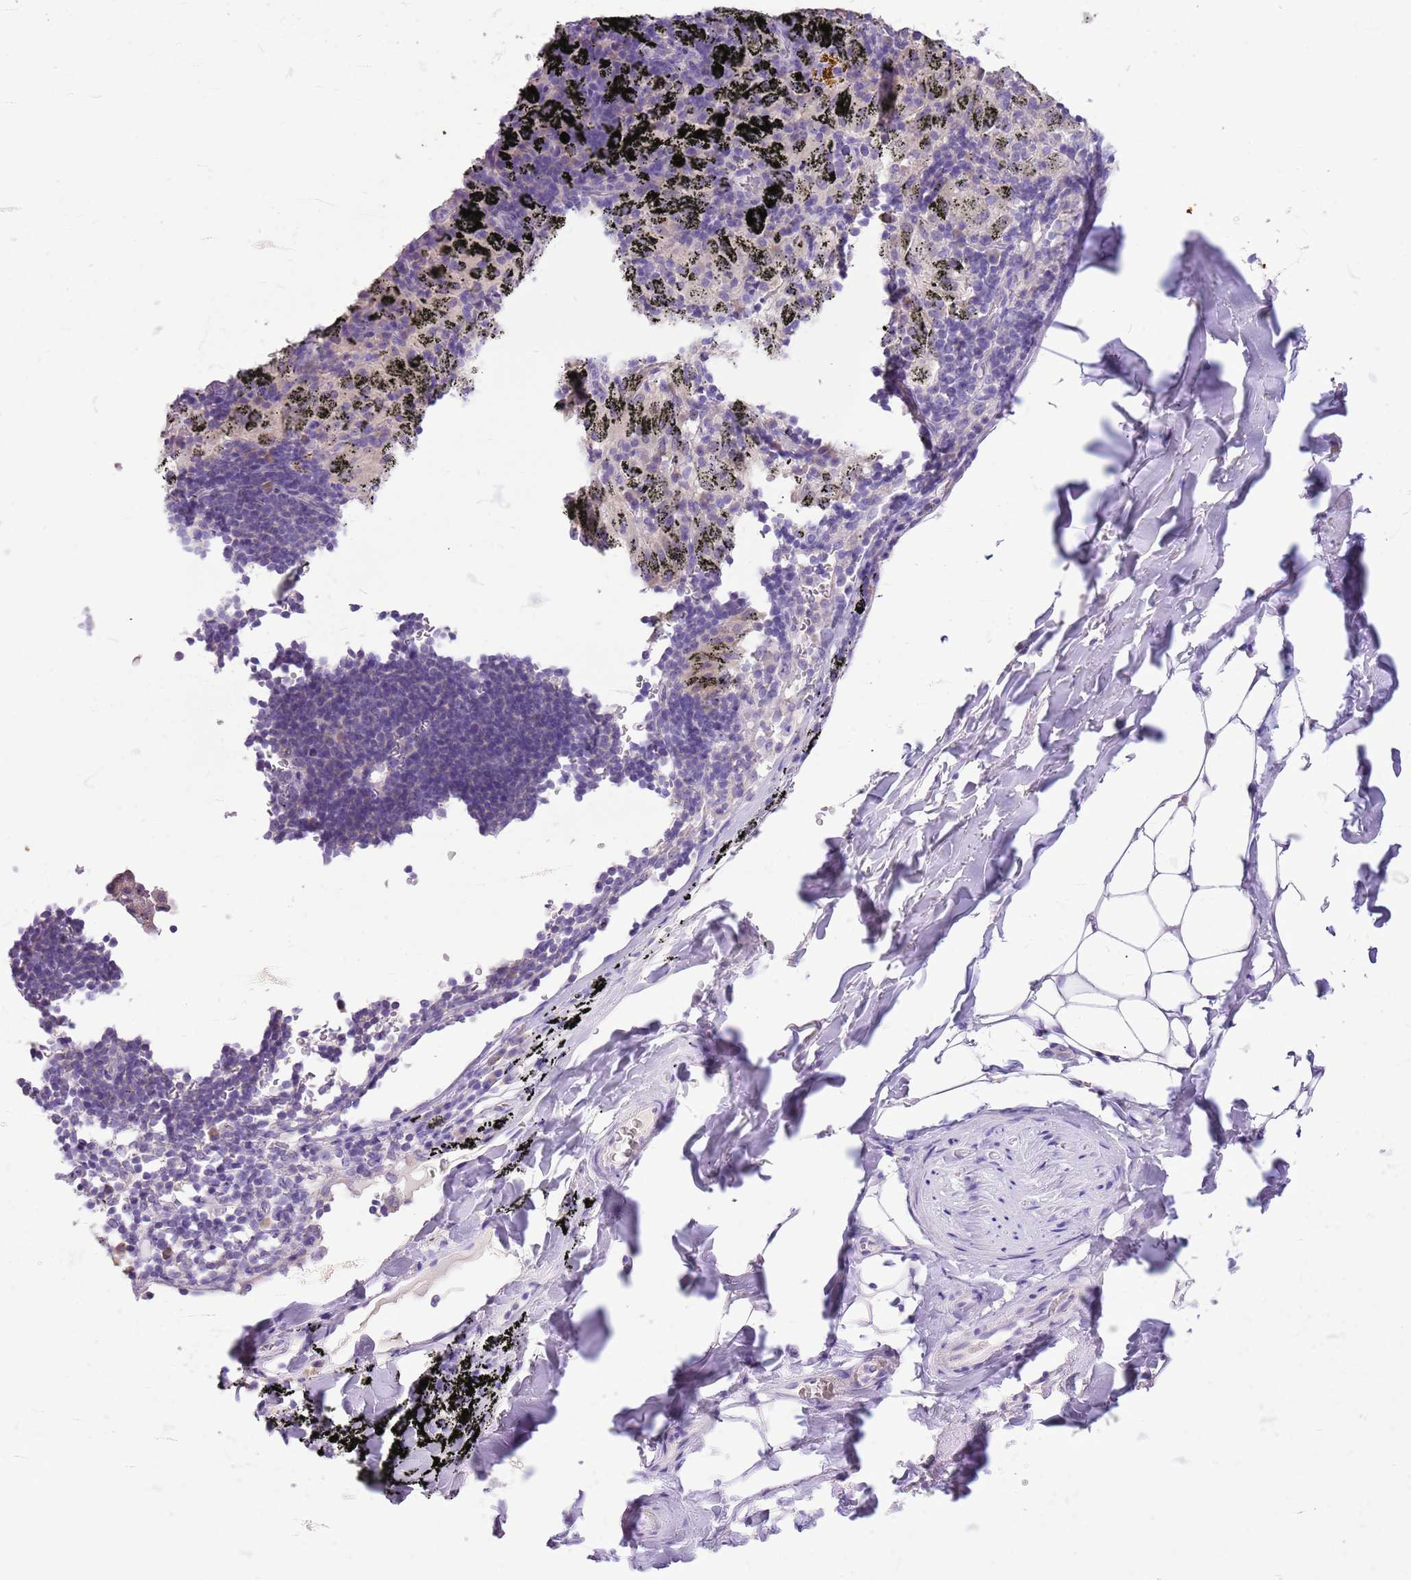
{"staining": {"intensity": "negative", "quantity": "none", "location": "none"}, "tissue": "adipose tissue", "cell_type": "Adipocytes", "image_type": "normal", "snomed": [{"axis": "morphology", "description": "Normal tissue, NOS"}, {"axis": "topography", "description": "Lymph node"}, {"axis": "topography", "description": "Bronchus"}], "caption": "Human adipose tissue stained for a protein using immunohistochemistry shows no staining in adipocytes.", "gene": "R3HDM4", "patient": {"sex": "male", "age": 63}}